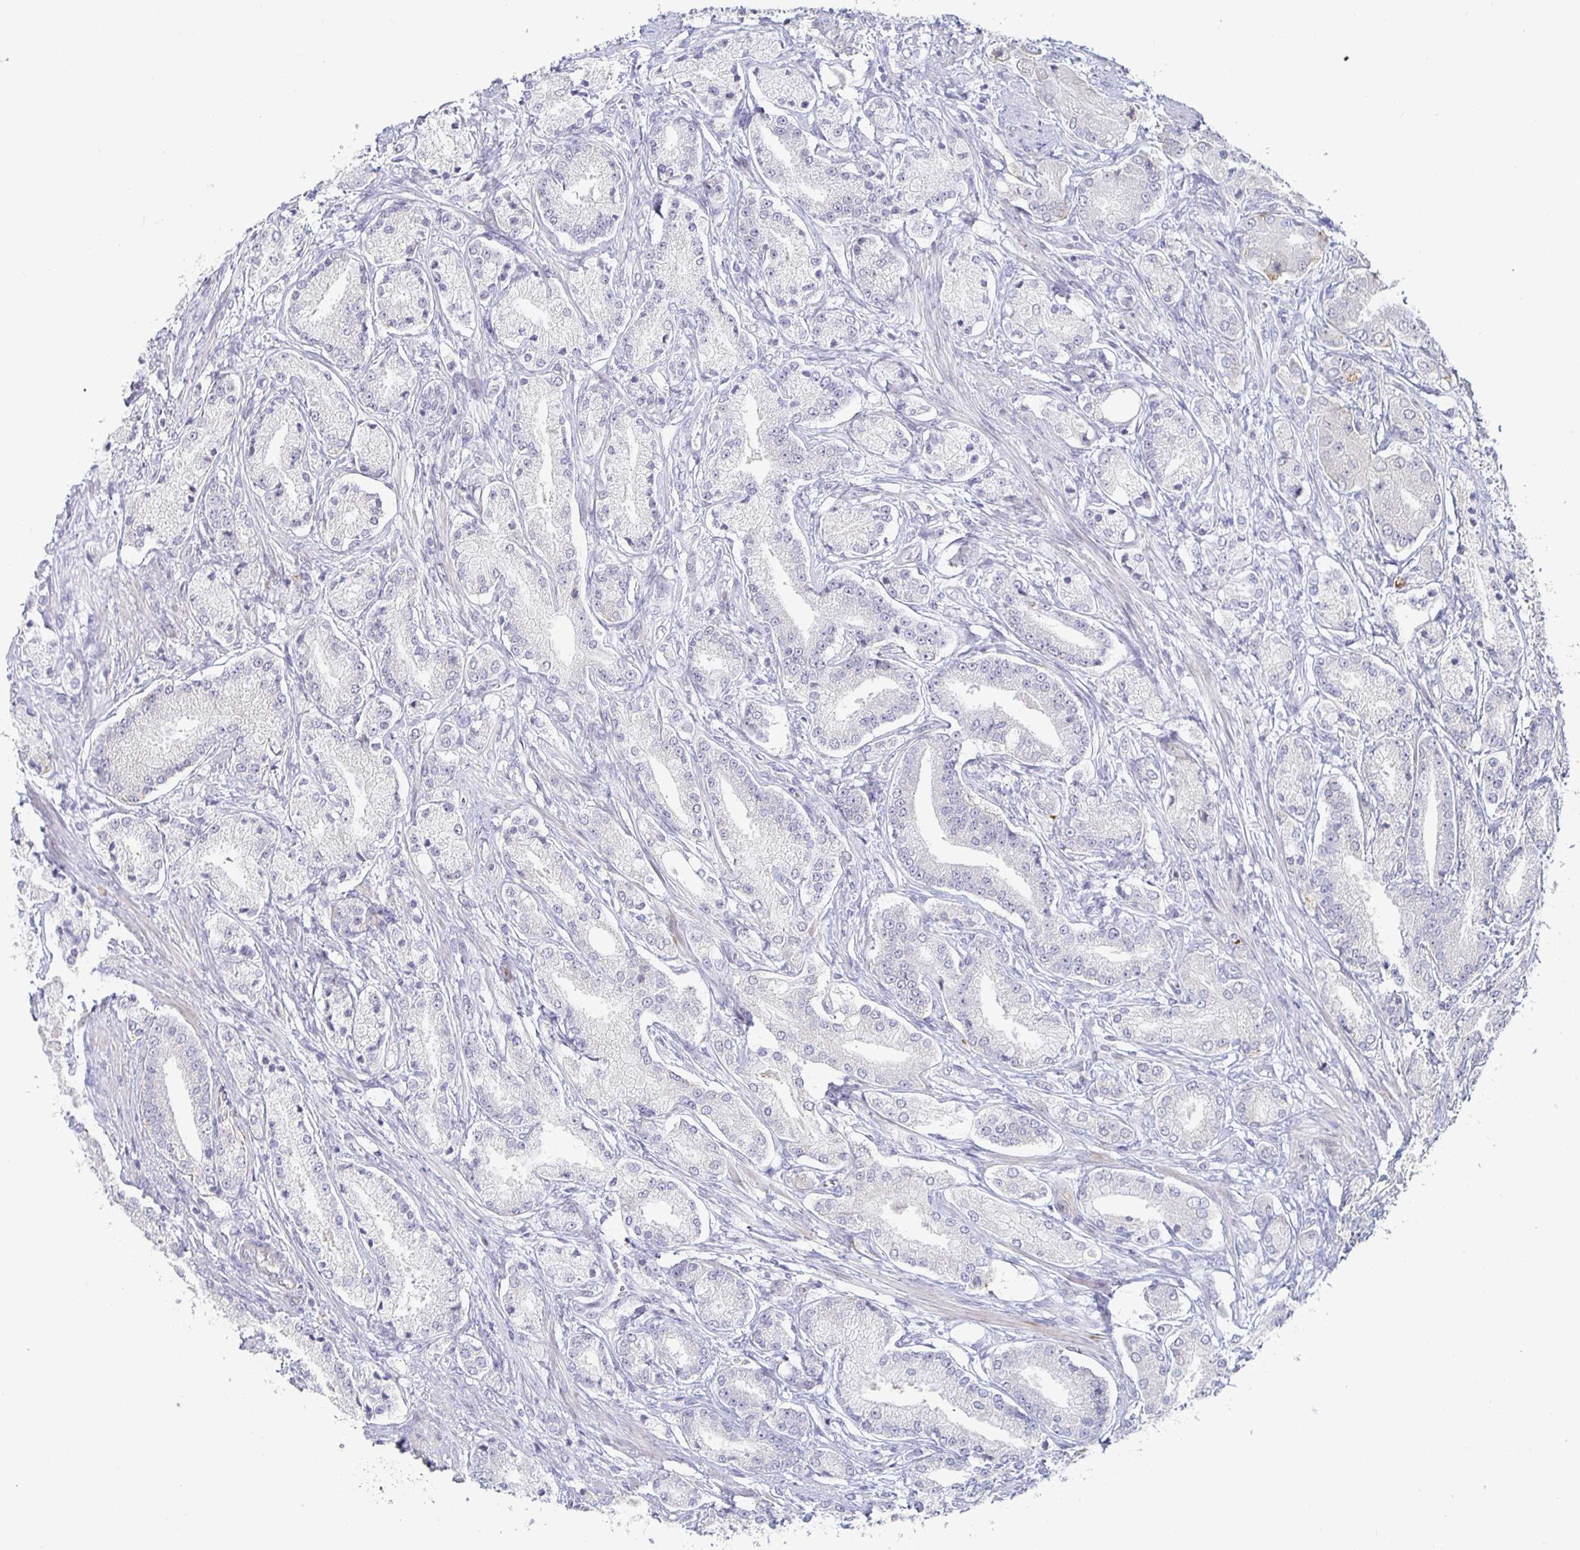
{"staining": {"intensity": "negative", "quantity": "none", "location": "none"}, "tissue": "prostate cancer", "cell_type": "Tumor cells", "image_type": "cancer", "snomed": [{"axis": "morphology", "description": "Adenocarcinoma, High grade"}, {"axis": "topography", "description": "Prostate and seminal vesicle, NOS"}], "caption": "Tumor cells show no significant protein expression in prostate cancer.", "gene": "S100G", "patient": {"sex": "male", "age": 61}}